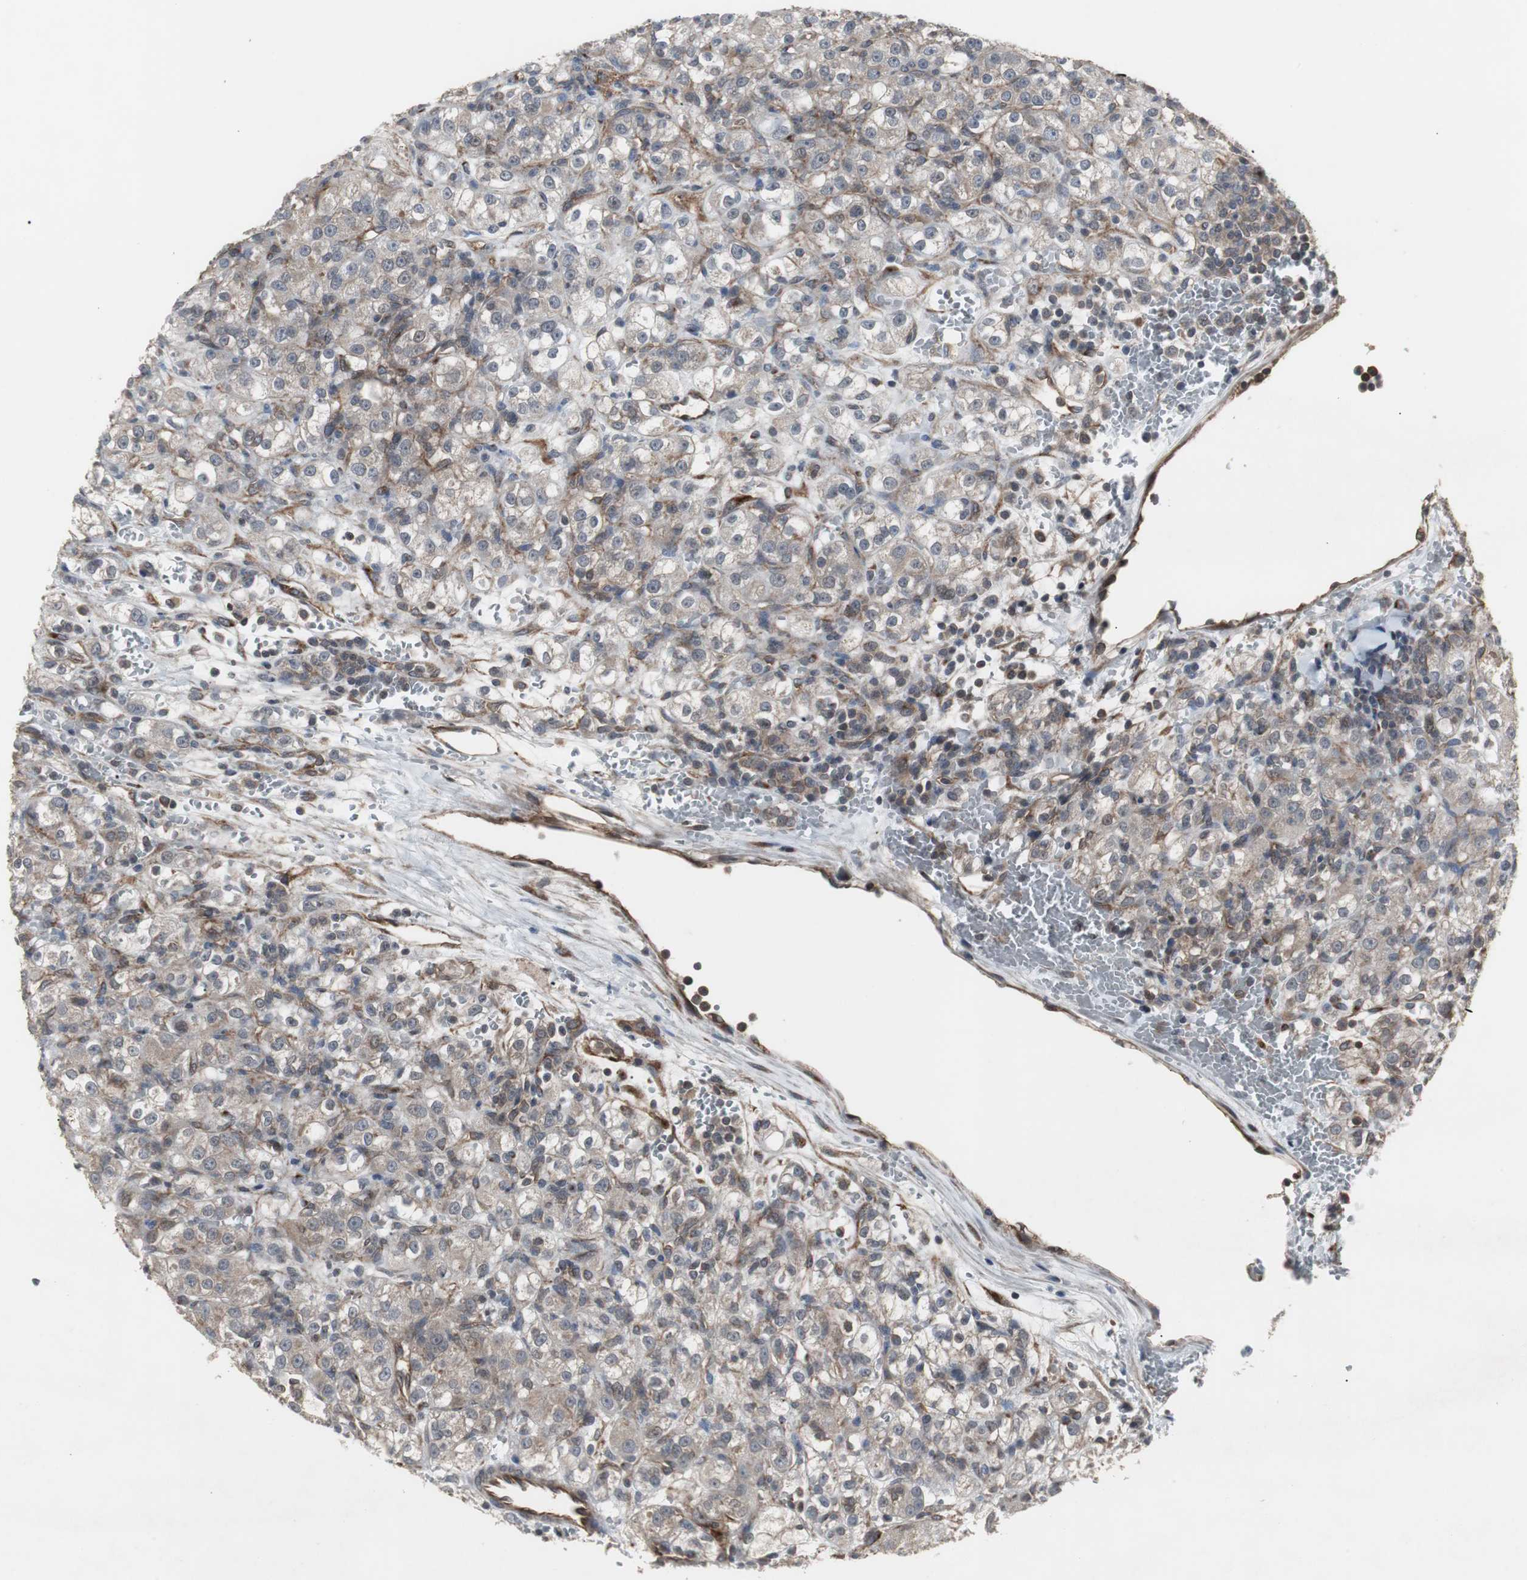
{"staining": {"intensity": "weak", "quantity": "25%-75%", "location": "cytoplasmic/membranous"}, "tissue": "renal cancer", "cell_type": "Tumor cells", "image_type": "cancer", "snomed": [{"axis": "morphology", "description": "Normal tissue, NOS"}, {"axis": "morphology", "description": "Adenocarcinoma, NOS"}, {"axis": "topography", "description": "Kidney"}], "caption": "Adenocarcinoma (renal) was stained to show a protein in brown. There is low levels of weak cytoplasmic/membranous positivity in about 25%-75% of tumor cells. The staining was performed using DAB (3,3'-diaminobenzidine) to visualize the protein expression in brown, while the nuclei were stained in blue with hematoxylin (Magnification: 20x).", "gene": "ATP2B2", "patient": {"sex": "male", "age": 61}}